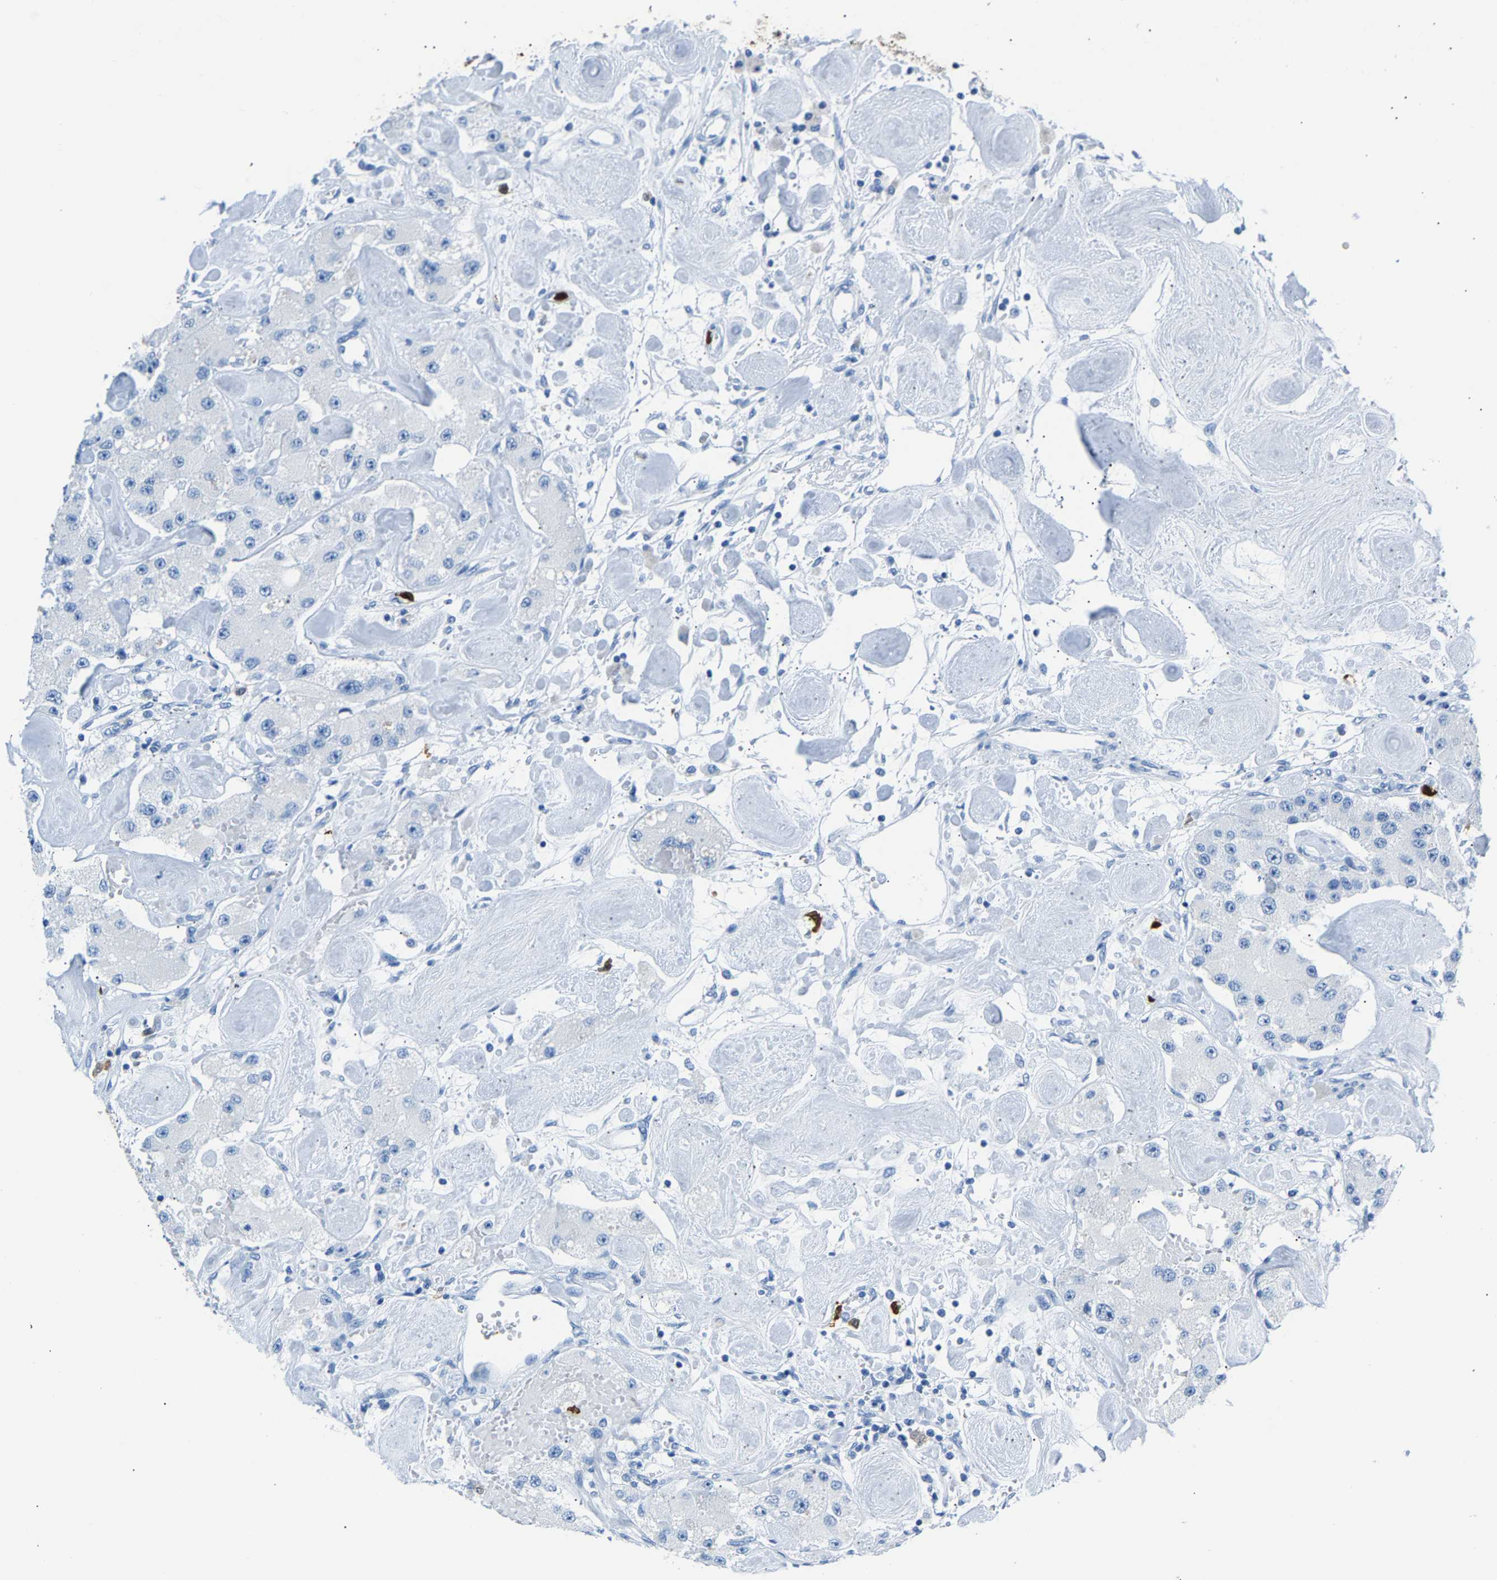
{"staining": {"intensity": "negative", "quantity": "none", "location": "none"}, "tissue": "carcinoid", "cell_type": "Tumor cells", "image_type": "cancer", "snomed": [{"axis": "morphology", "description": "Carcinoid, malignant, NOS"}, {"axis": "topography", "description": "Pancreas"}], "caption": "The immunohistochemistry micrograph has no significant staining in tumor cells of malignant carcinoid tissue.", "gene": "S100P", "patient": {"sex": "male", "age": 41}}